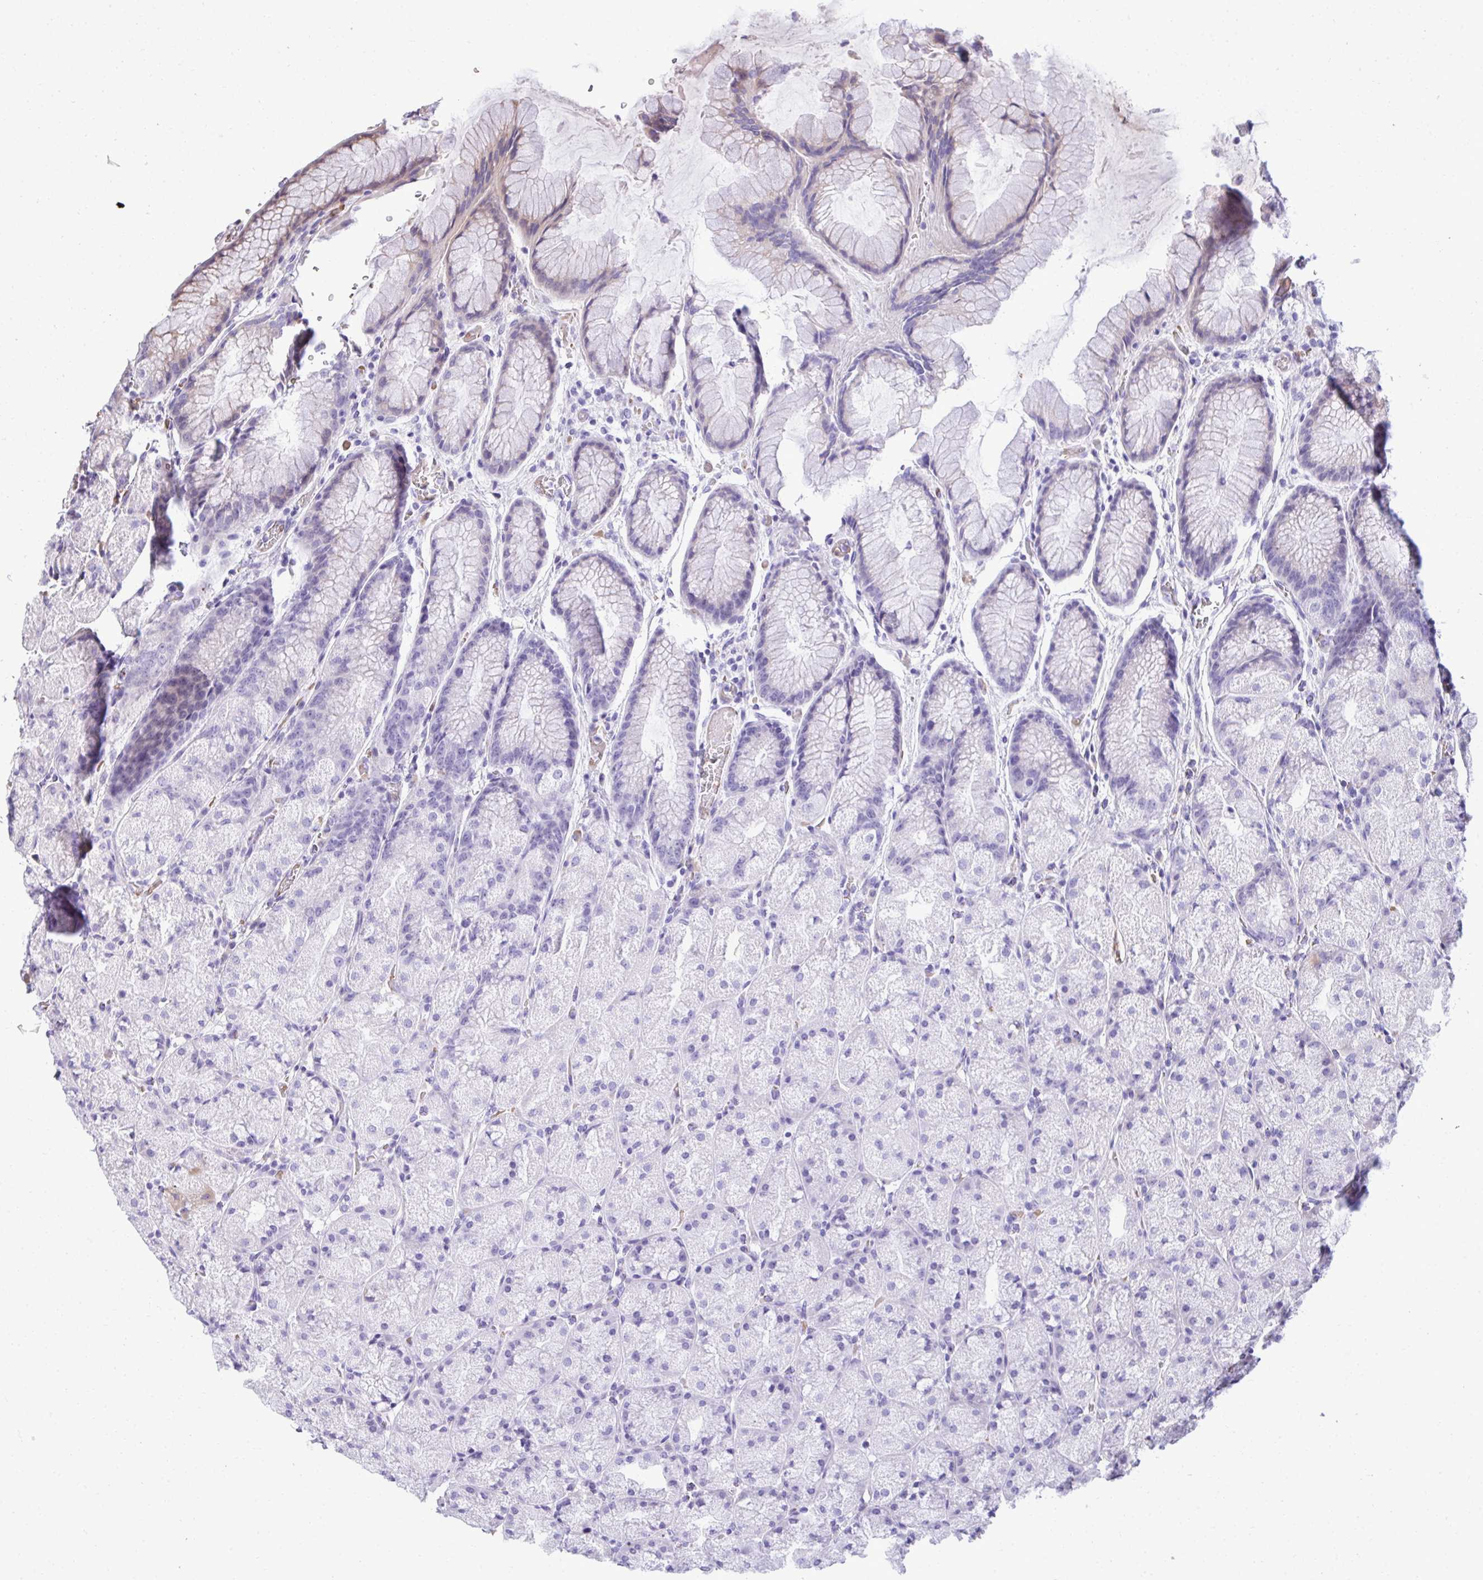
{"staining": {"intensity": "negative", "quantity": "none", "location": "none"}, "tissue": "stomach", "cell_type": "Glandular cells", "image_type": "normal", "snomed": [{"axis": "morphology", "description": "Normal tissue, NOS"}, {"axis": "topography", "description": "Stomach, upper"}, {"axis": "topography", "description": "Stomach"}], "caption": "Protein analysis of benign stomach demonstrates no significant staining in glandular cells.", "gene": "FIBCD1", "patient": {"sex": "male", "age": 48}}